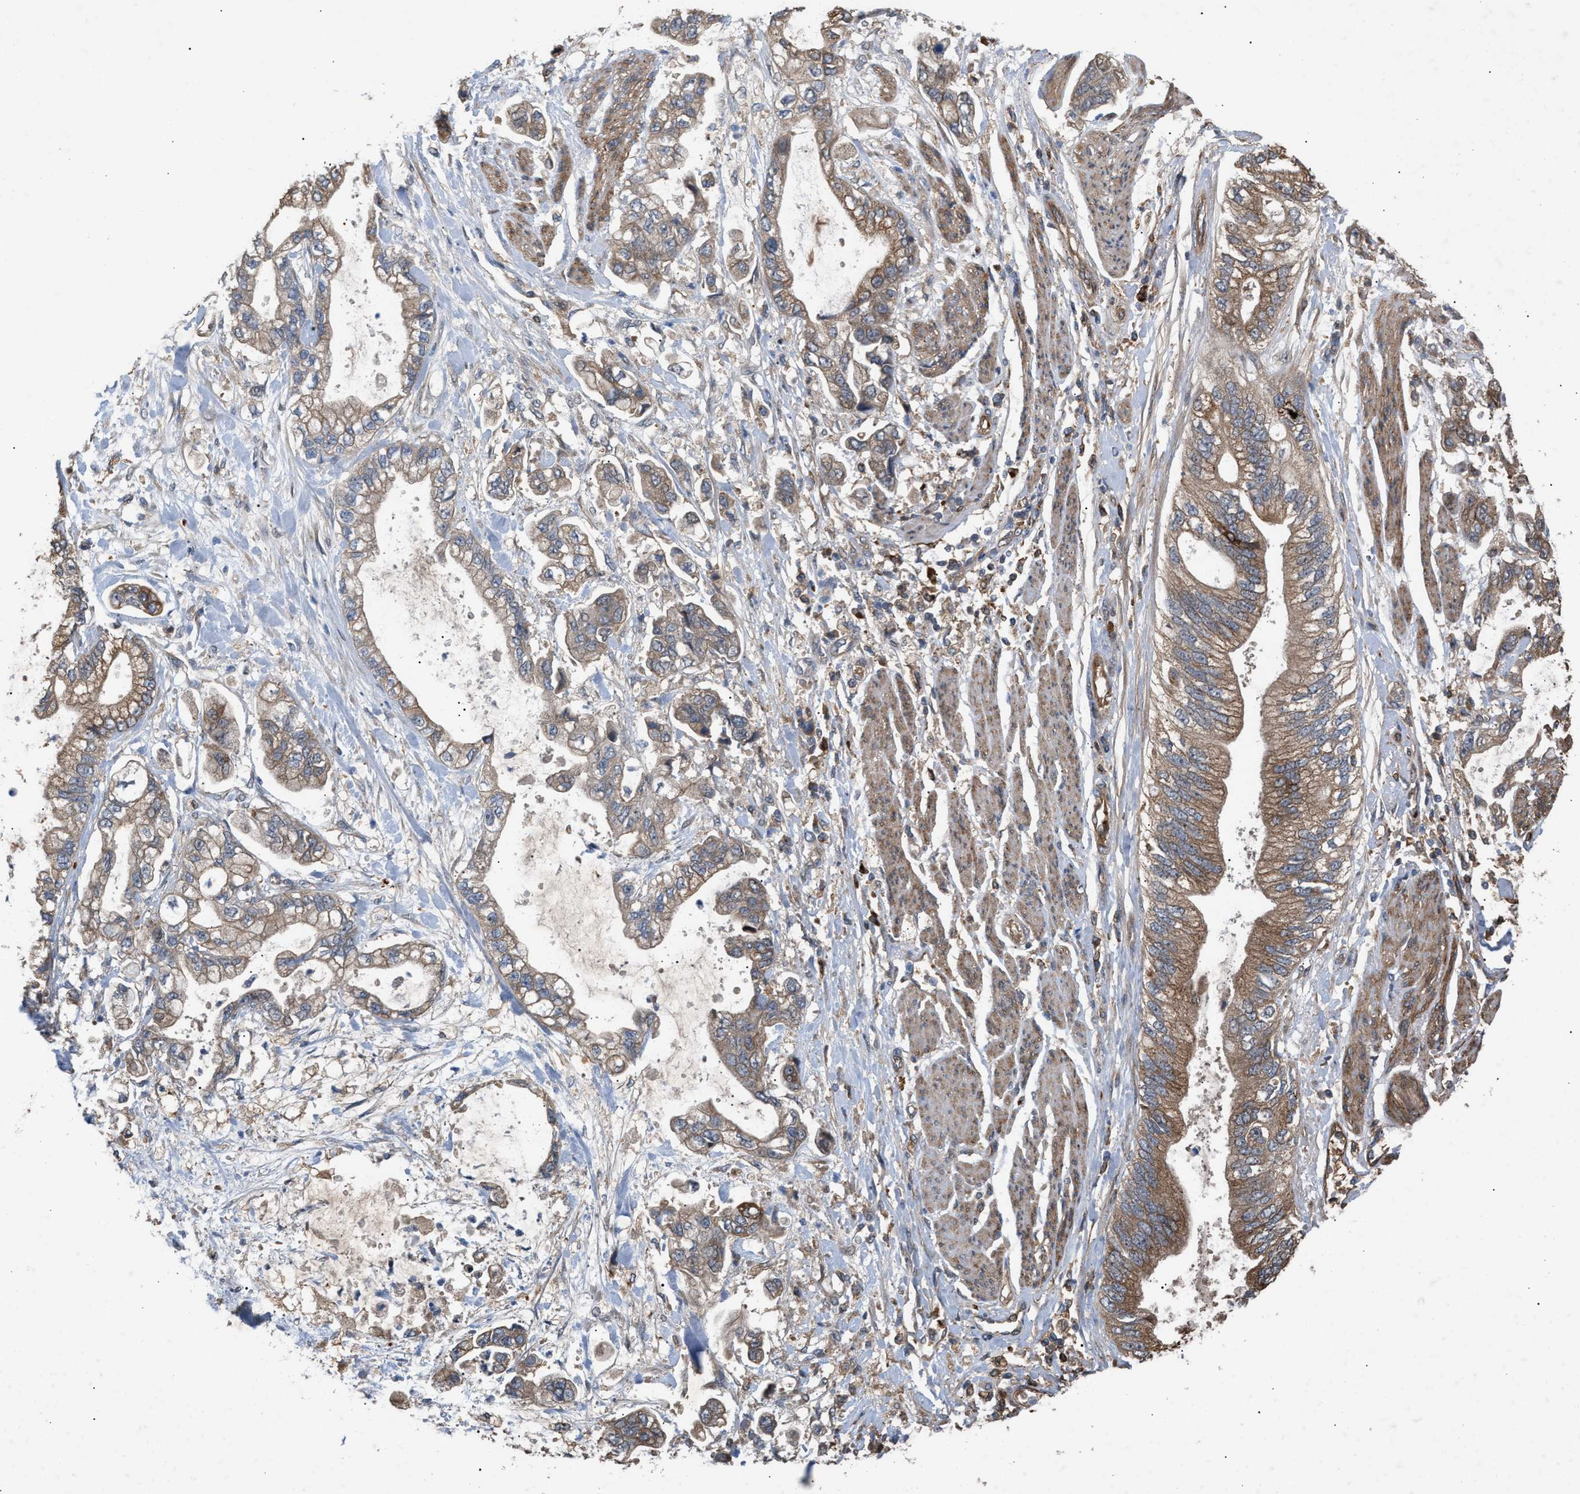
{"staining": {"intensity": "moderate", "quantity": ">75%", "location": "cytoplasmic/membranous"}, "tissue": "stomach cancer", "cell_type": "Tumor cells", "image_type": "cancer", "snomed": [{"axis": "morphology", "description": "Normal tissue, NOS"}, {"axis": "morphology", "description": "Adenocarcinoma, NOS"}, {"axis": "topography", "description": "Stomach"}], "caption": "About >75% of tumor cells in human stomach adenocarcinoma demonstrate moderate cytoplasmic/membranous protein expression as visualized by brown immunohistochemical staining.", "gene": "GCC1", "patient": {"sex": "male", "age": 62}}